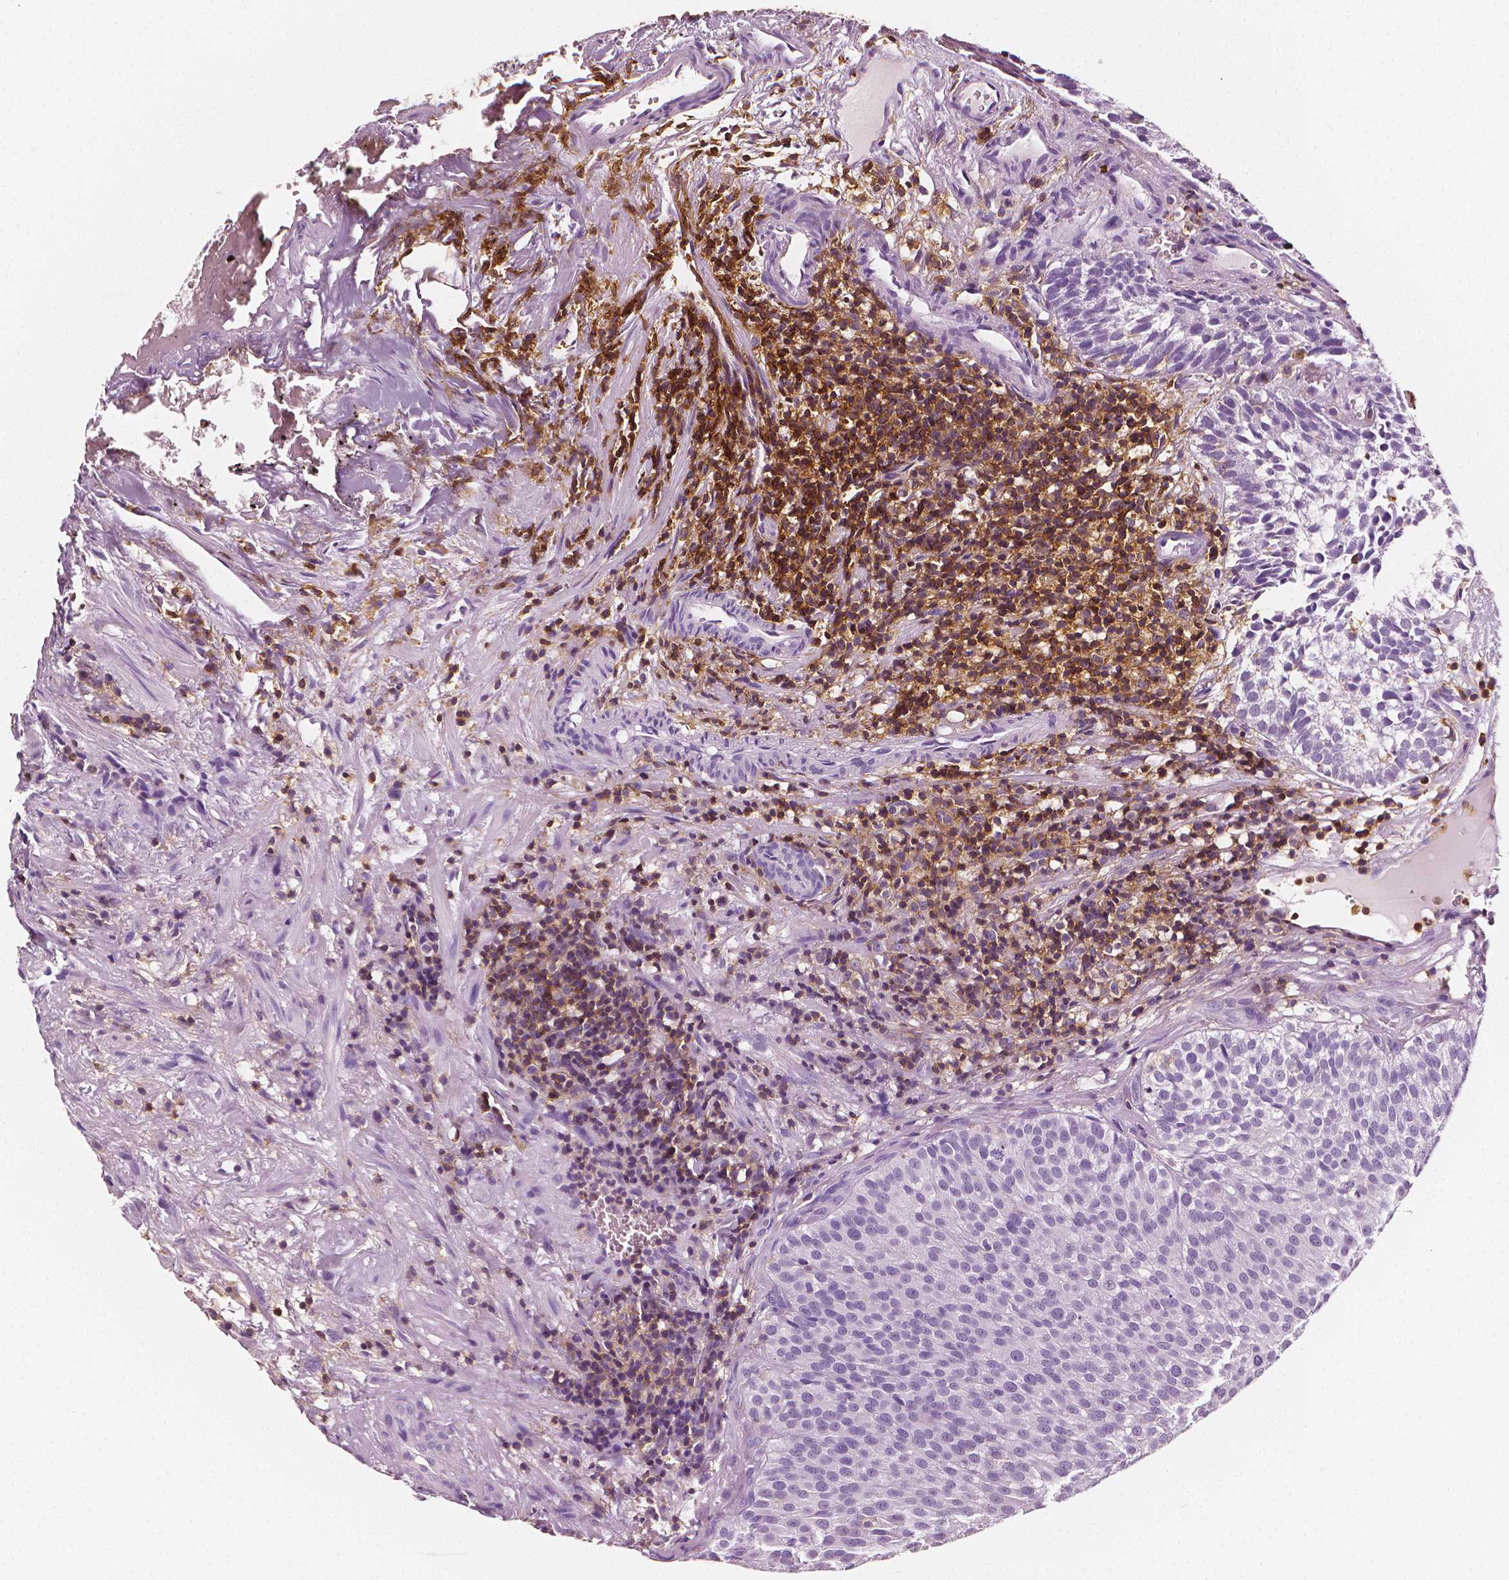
{"staining": {"intensity": "negative", "quantity": "none", "location": "none"}, "tissue": "urothelial cancer", "cell_type": "Tumor cells", "image_type": "cancer", "snomed": [{"axis": "morphology", "description": "Urothelial carcinoma, Low grade"}, {"axis": "topography", "description": "Urinary bladder"}], "caption": "DAB immunohistochemical staining of urothelial carcinoma (low-grade) exhibits no significant positivity in tumor cells. (Brightfield microscopy of DAB immunohistochemistry (IHC) at high magnification).", "gene": "PTPRC", "patient": {"sex": "female", "age": 87}}